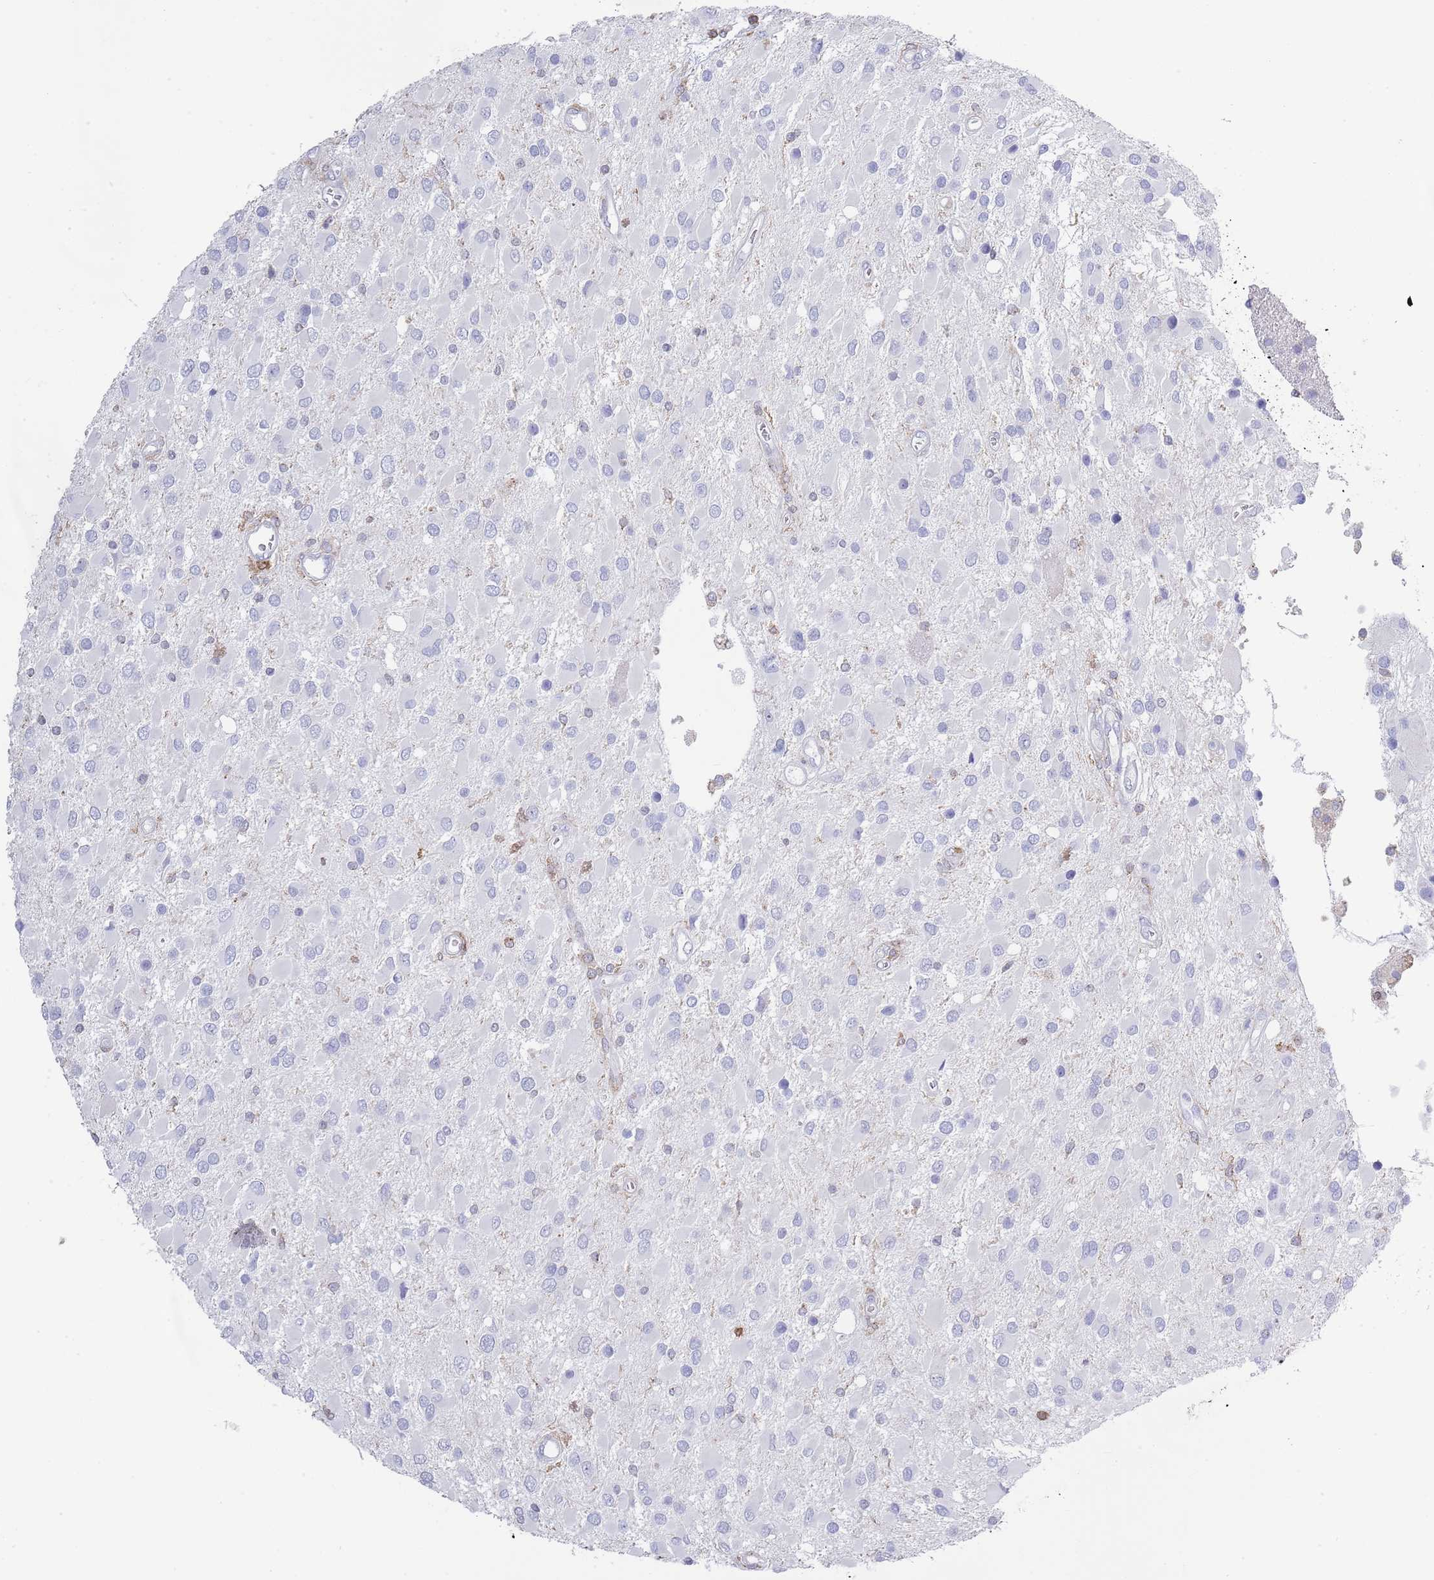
{"staining": {"intensity": "negative", "quantity": "none", "location": "none"}, "tissue": "glioma", "cell_type": "Tumor cells", "image_type": "cancer", "snomed": [{"axis": "morphology", "description": "Glioma, malignant, High grade"}, {"axis": "topography", "description": "Brain"}], "caption": "The photomicrograph displays no staining of tumor cells in malignant glioma (high-grade).", "gene": "LPXN", "patient": {"sex": "male", "age": 53}}